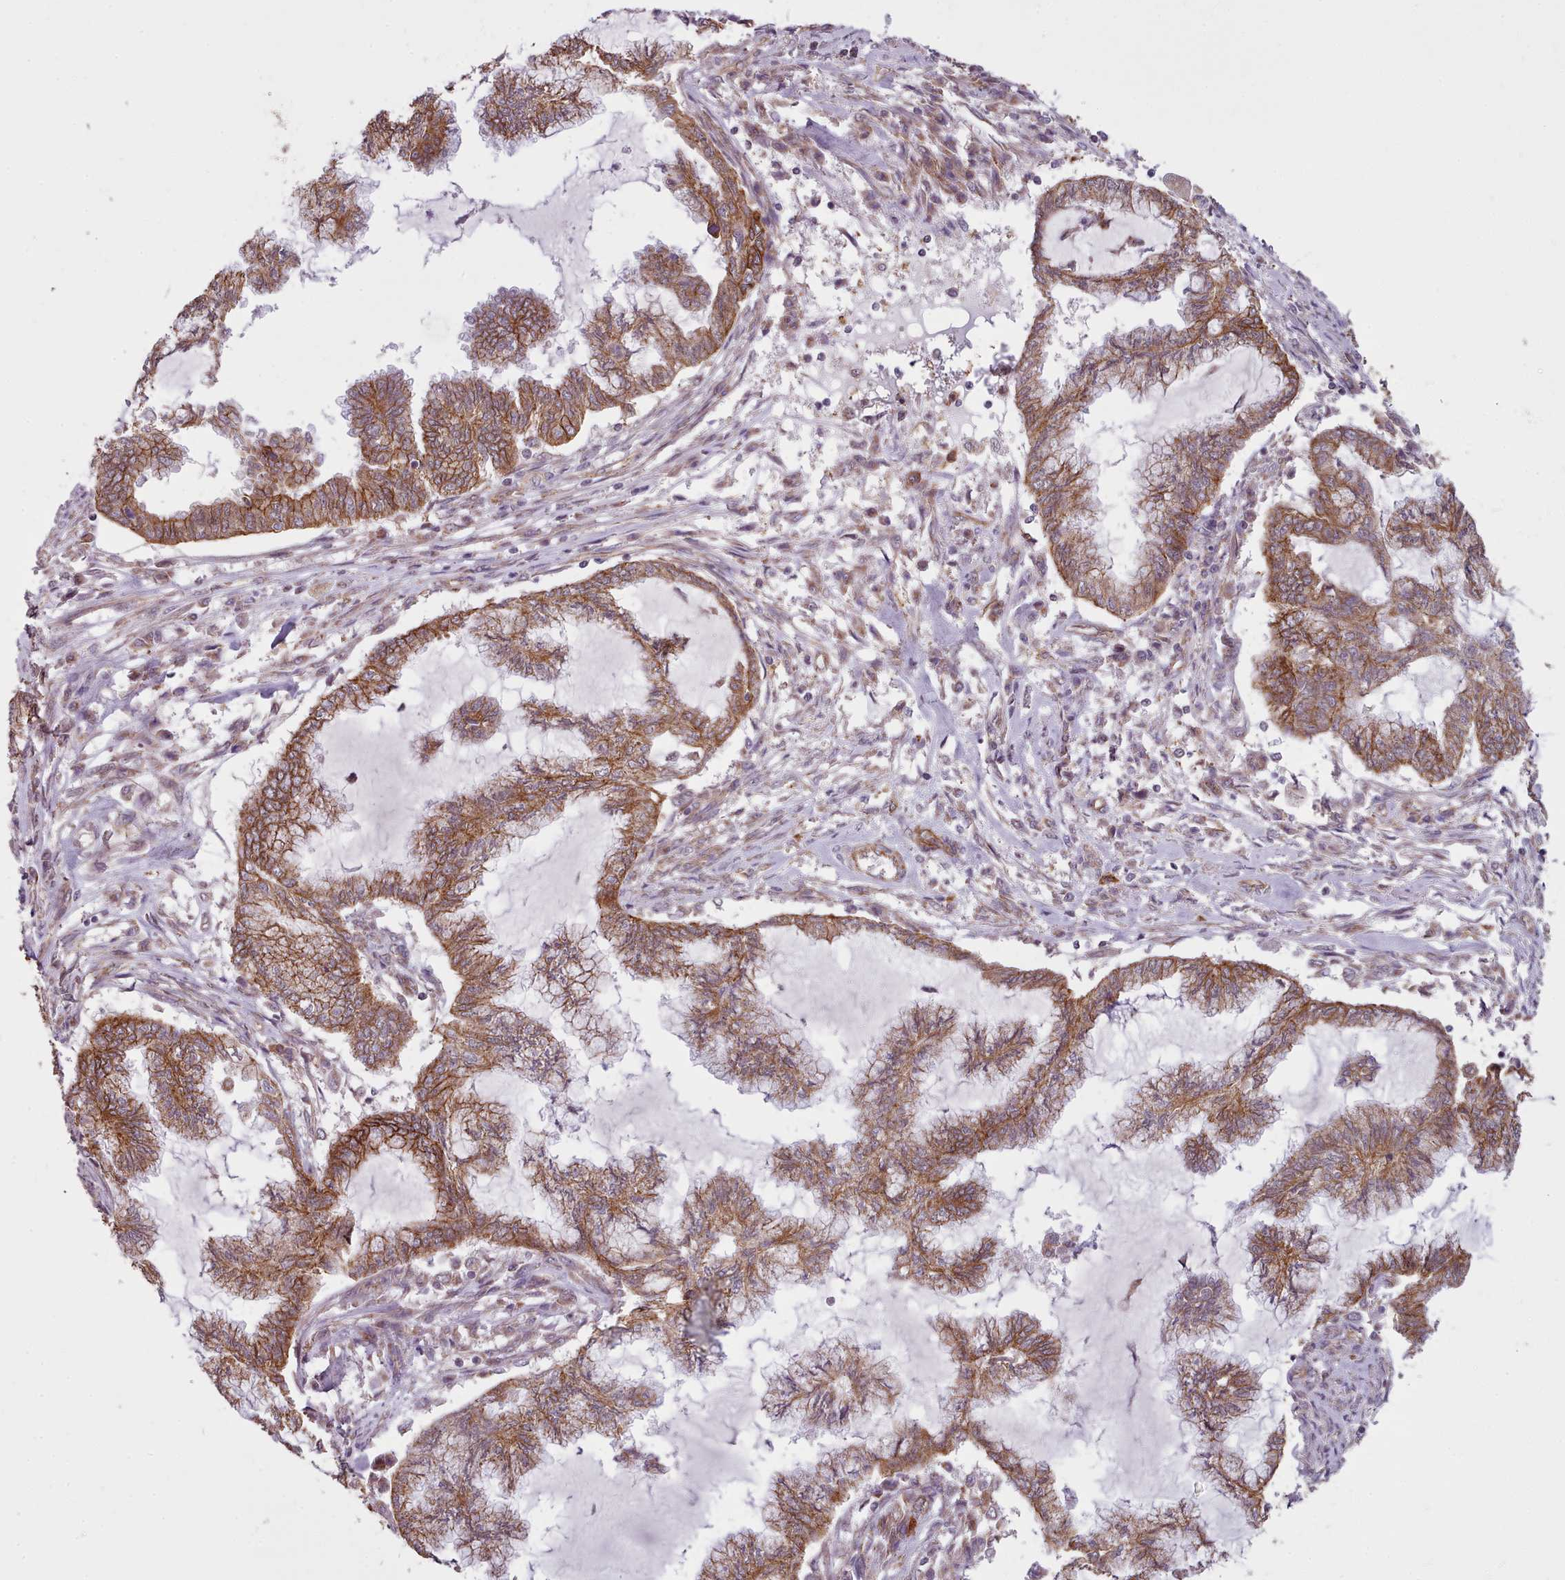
{"staining": {"intensity": "moderate", "quantity": ">75%", "location": "cytoplasmic/membranous"}, "tissue": "endometrial cancer", "cell_type": "Tumor cells", "image_type": "cancer", "snomed": [{"axis": "morphology", "description": "Adenocarcinoma, NOS"}, {"axis": "topography", "description": "Endometrium"}], "caption": "Adenocarcinoma (endometrial) tissue reveals moderate cytoplasmic/membranous staining in about >75% of tumor cells", "gene": "MRPL46", "patient": {"sex": "female", "age": 86}}